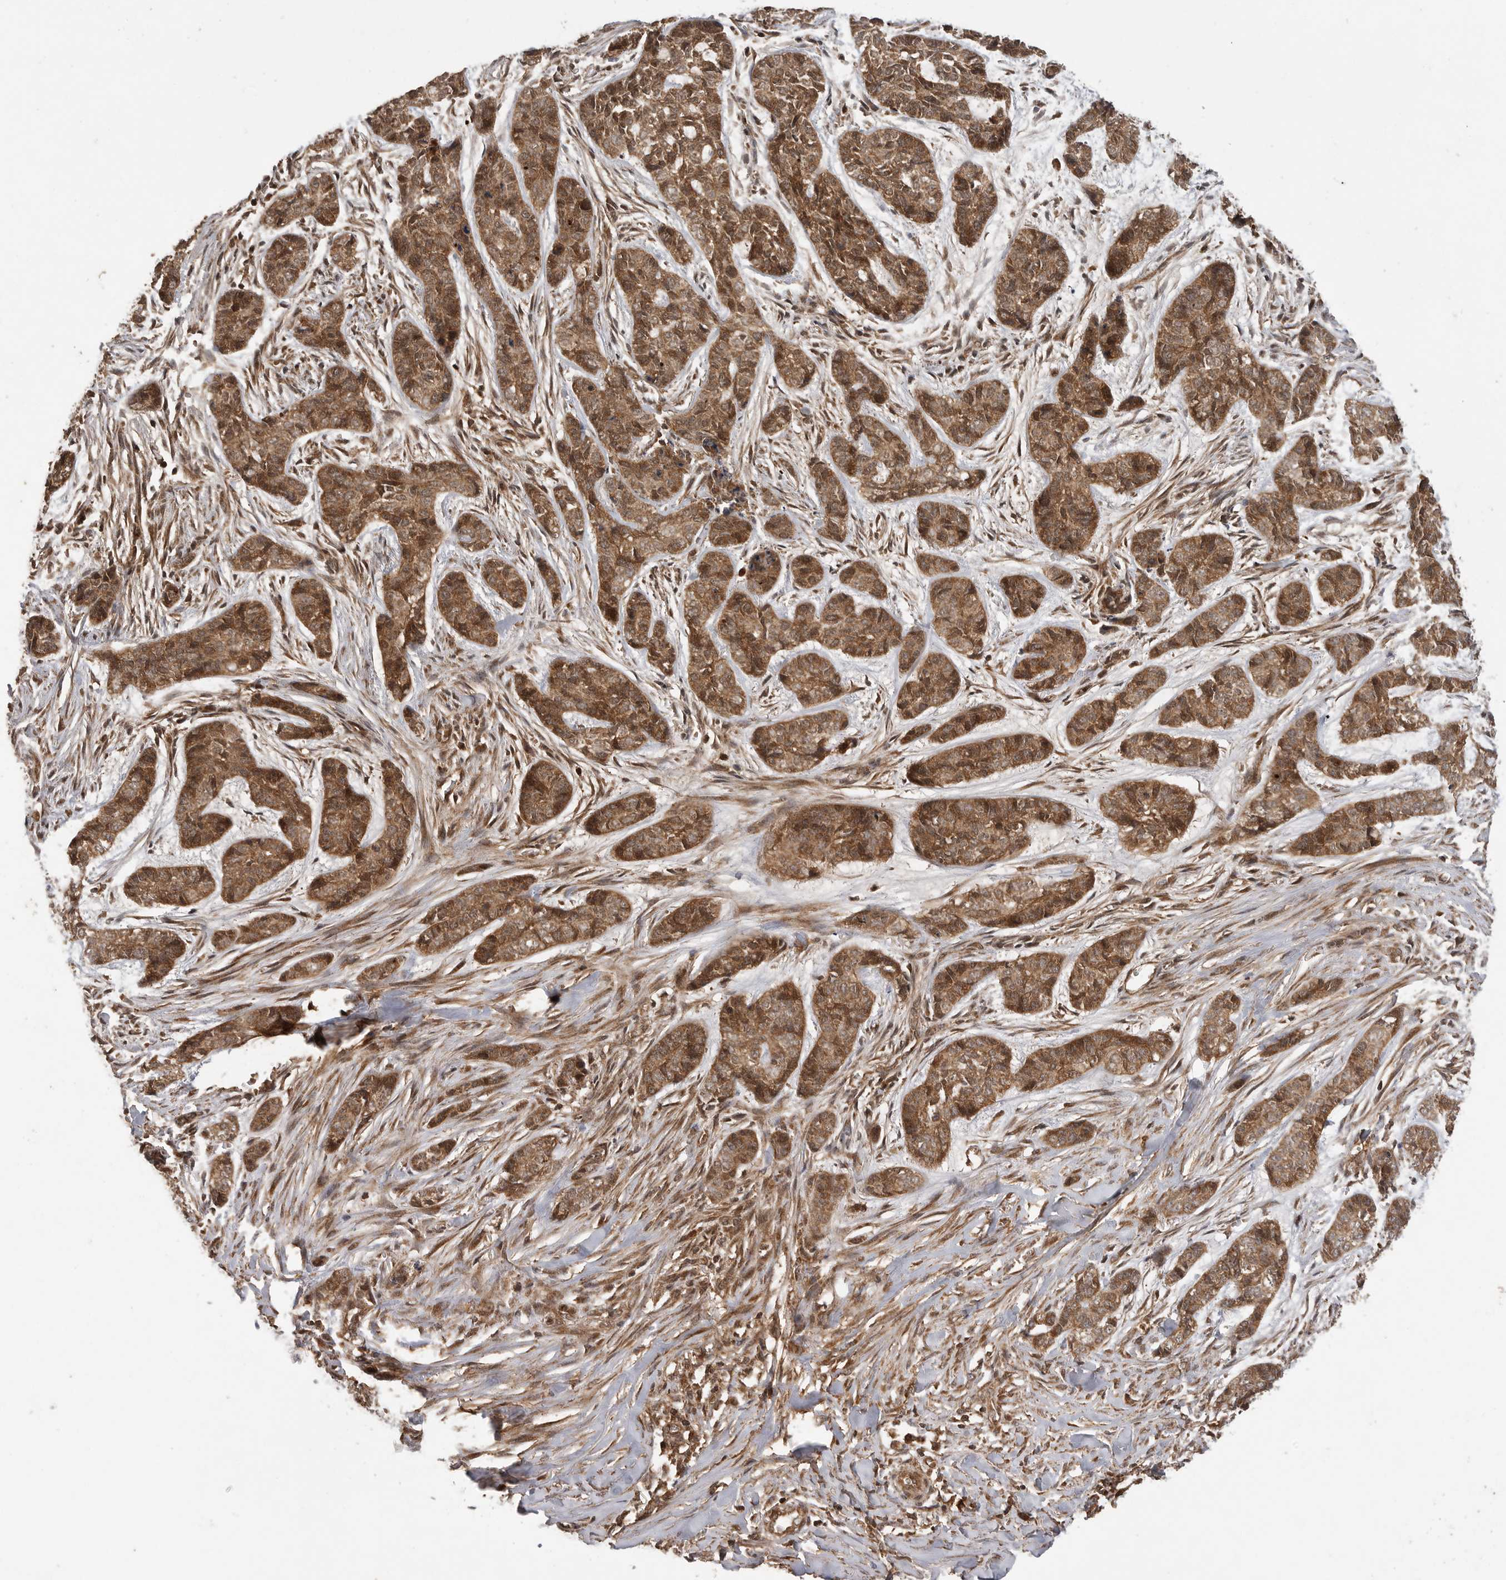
{"staining": {"intensity": "strong", "quantity": ">75%", "location": "cytoplasmic/membranous"}, "tissue": "skin cancer", "cell_type": "Tumor cells", "image_type": "cancer", "snomed": [{"axis": "morphology", "description": "Basal cell carcinoma"}, {"axis": "topography", "description": "Skin"}], "caption": "Immunohistochemical staining of human skin basal cell carcinoma reveals high levels of strong cytoplasmic/membranous protein positivity in approximately >75% of tumor cells.", "gene": "PRDX4", "patient": {"sex": "female", "age": 64}}